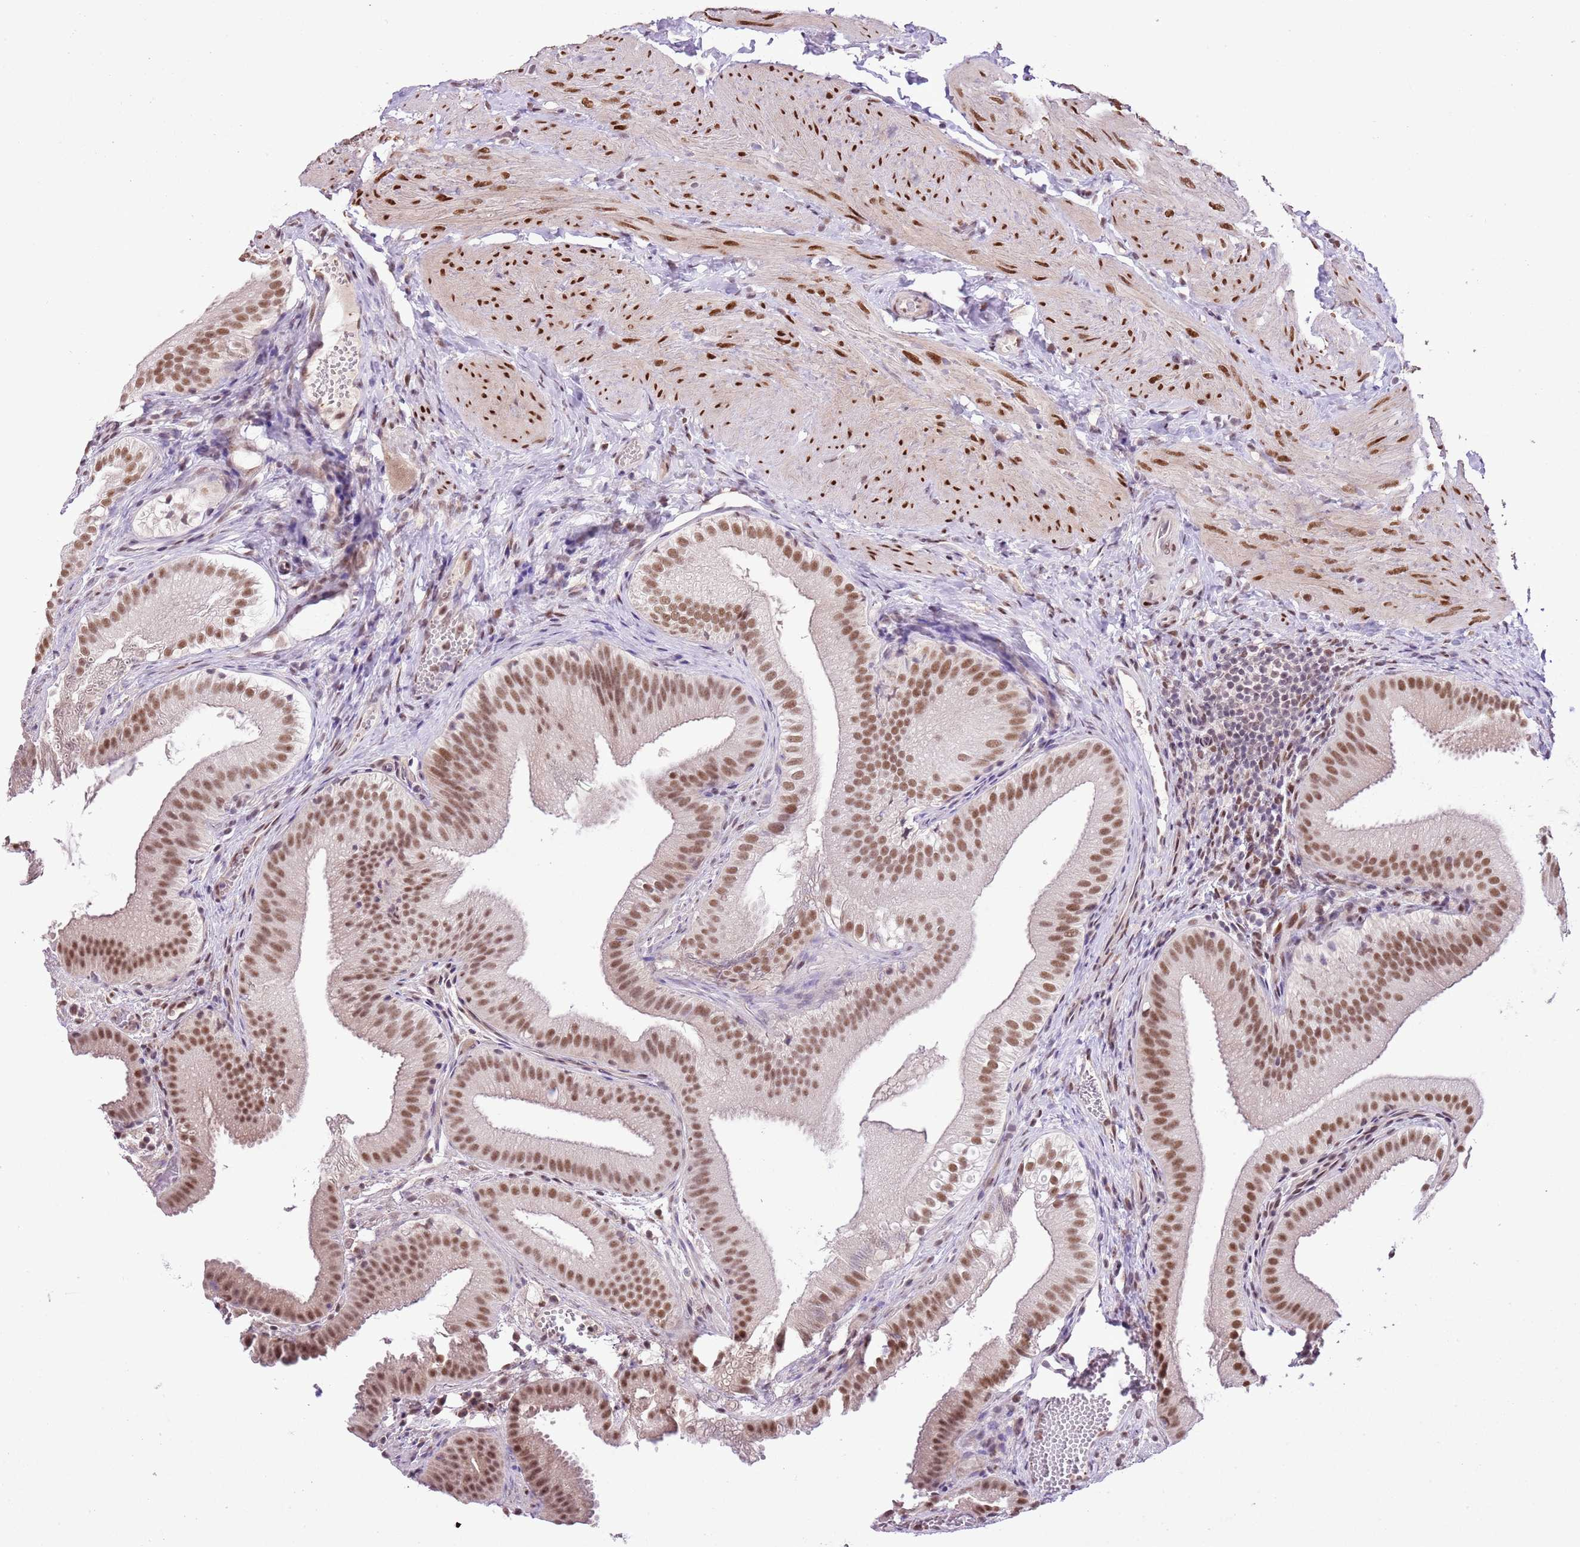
{"staining": {"intensity": "moderate", "quantity": ">75%", "location": "nuclear"}, "tissue": "gallbladder", "cell_type": "Glandular cells", "image_type": "normal", "snomed": [{"axis": "morphology", "description": "Normal tissue, NOS"}, {"axis": "topography", "description": "Gallbladder"}], "caption": "The image reveals immunohistochemical staining of benign gallbladder. There is moderate nuclear positivity is present in approximately >75% of glandular cells. The staining was performed using DAB (3,3'-diaminobenzidine) to visualize the protein expression in brown, while the nuclei were stained in blue with hematoxylin (Magnification: 20x).", "gene": "NACC2", "patient": {"sex": "female", "age": 30}}